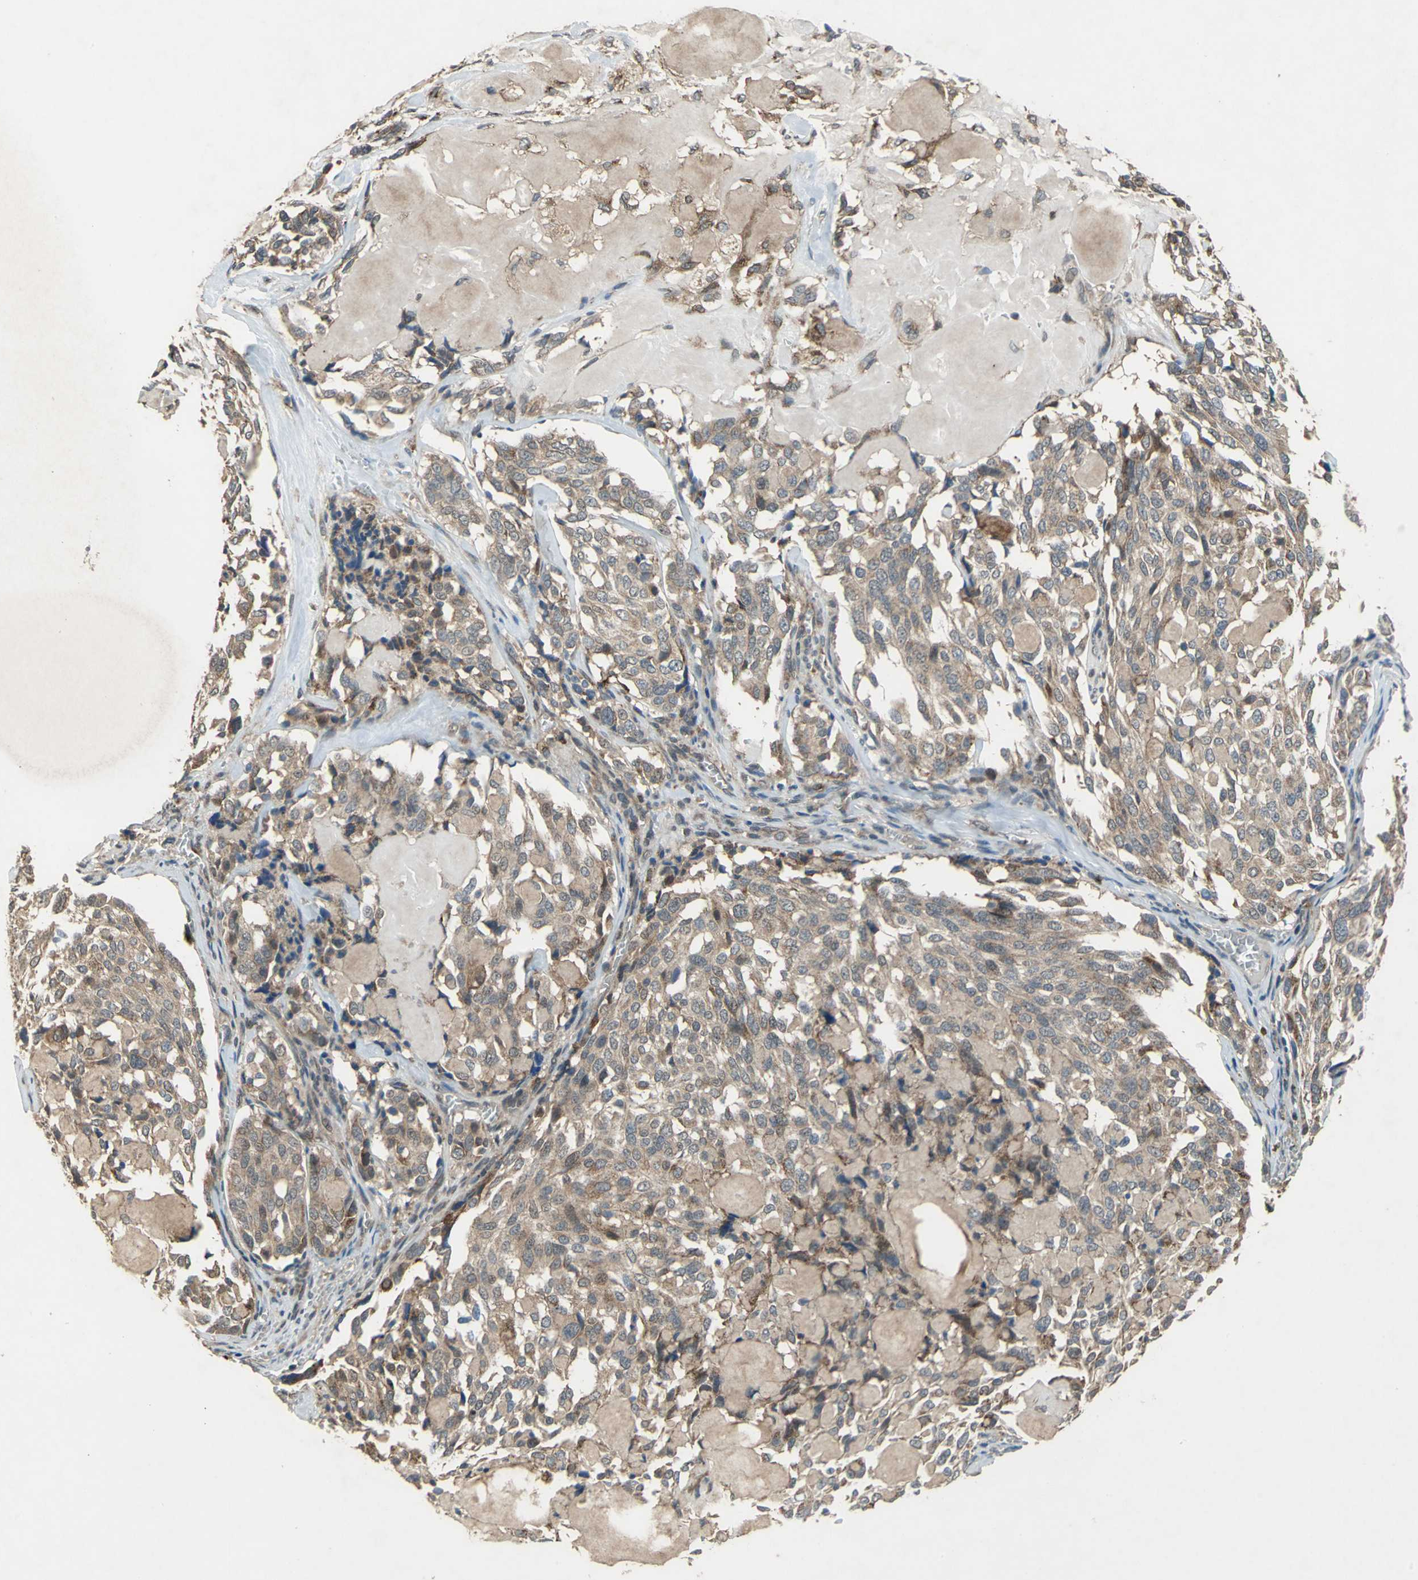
{"staining": {"intensity": "moderate", "quantity": ">75%", "location": "cytoplasmic/membranous"}, "tissue": "thyroid cancer", "cell_type": "Tumor cells", "image_type": "cancer", "snomed": [{"axis": "morphology", "description": "Carcinoma, NOS"}, {"axis": "morphology", "description": "Carcinoid, malignant, NOS"}, {"axis": "topography", "description": "Thyroid gland"}], "caption": "IHC histopathology image of thyroid malignant carcinoid stained for a protein (brown), which shows medium levels of moderate cytoplasmic/membranous positivity in approximately >75% of tumor cells.", "gene": "NFKBIE", "patient": {"sex": "male", "age": 33}}